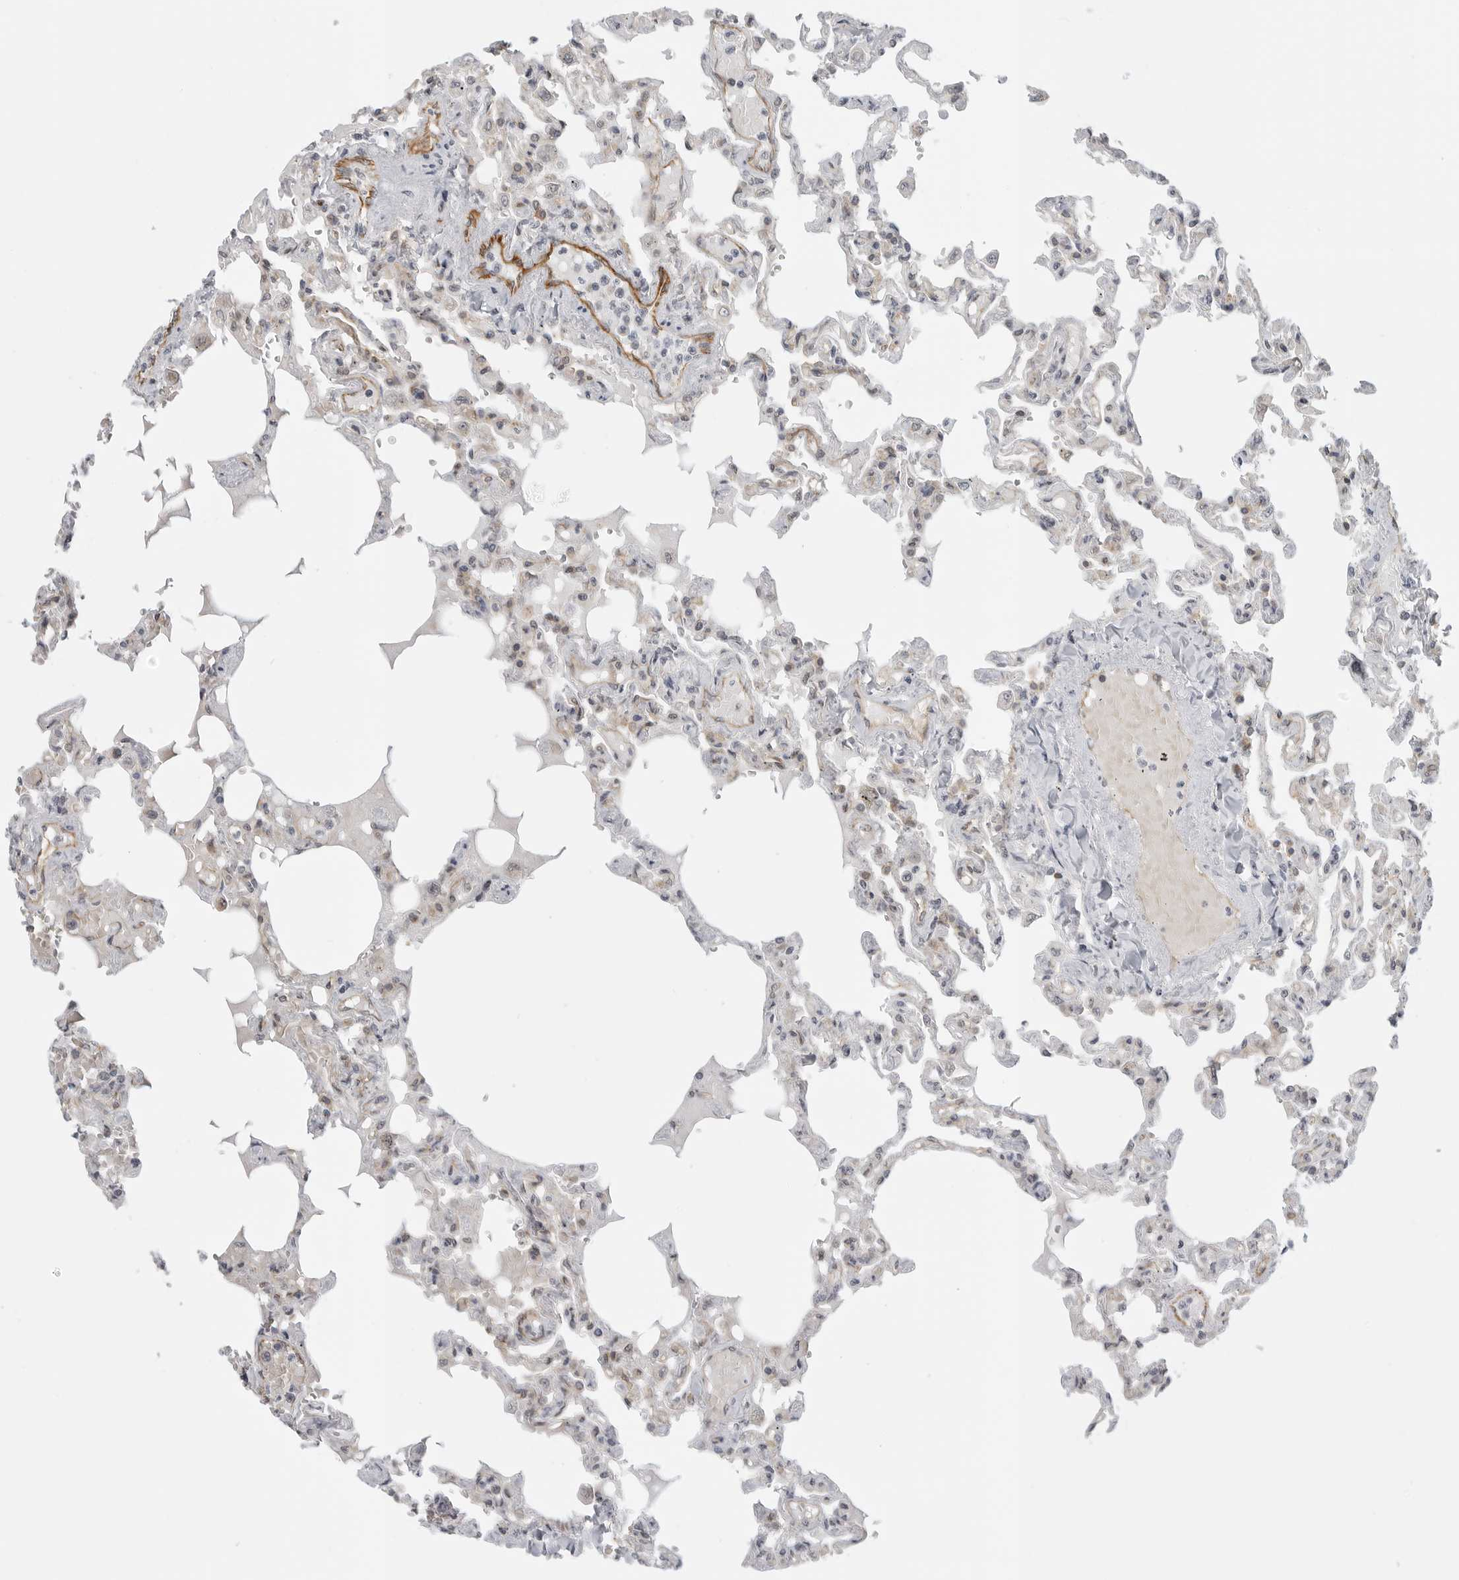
{"staining": {"intensity": "moderate", "quantity": "<25%", "location": "cytoplasmic/membranous"}, "tissue": "lung", "cell_type": "Alveolar cells", "image_type": "normal", "snomed": [{"axis": "morphology", "description": "Normal tissue, NOS"}, {"axis": "topography", "description": "Lung"}], "caption": "Immunohistochemistry (DAB) staining of benign human lung exhibits moderate cytoplasmic/membranous protein expression in approximately <25% of alveolar cells.", "gene": "CEP295NL", "patient": {"sex": "male", "age": 21}}